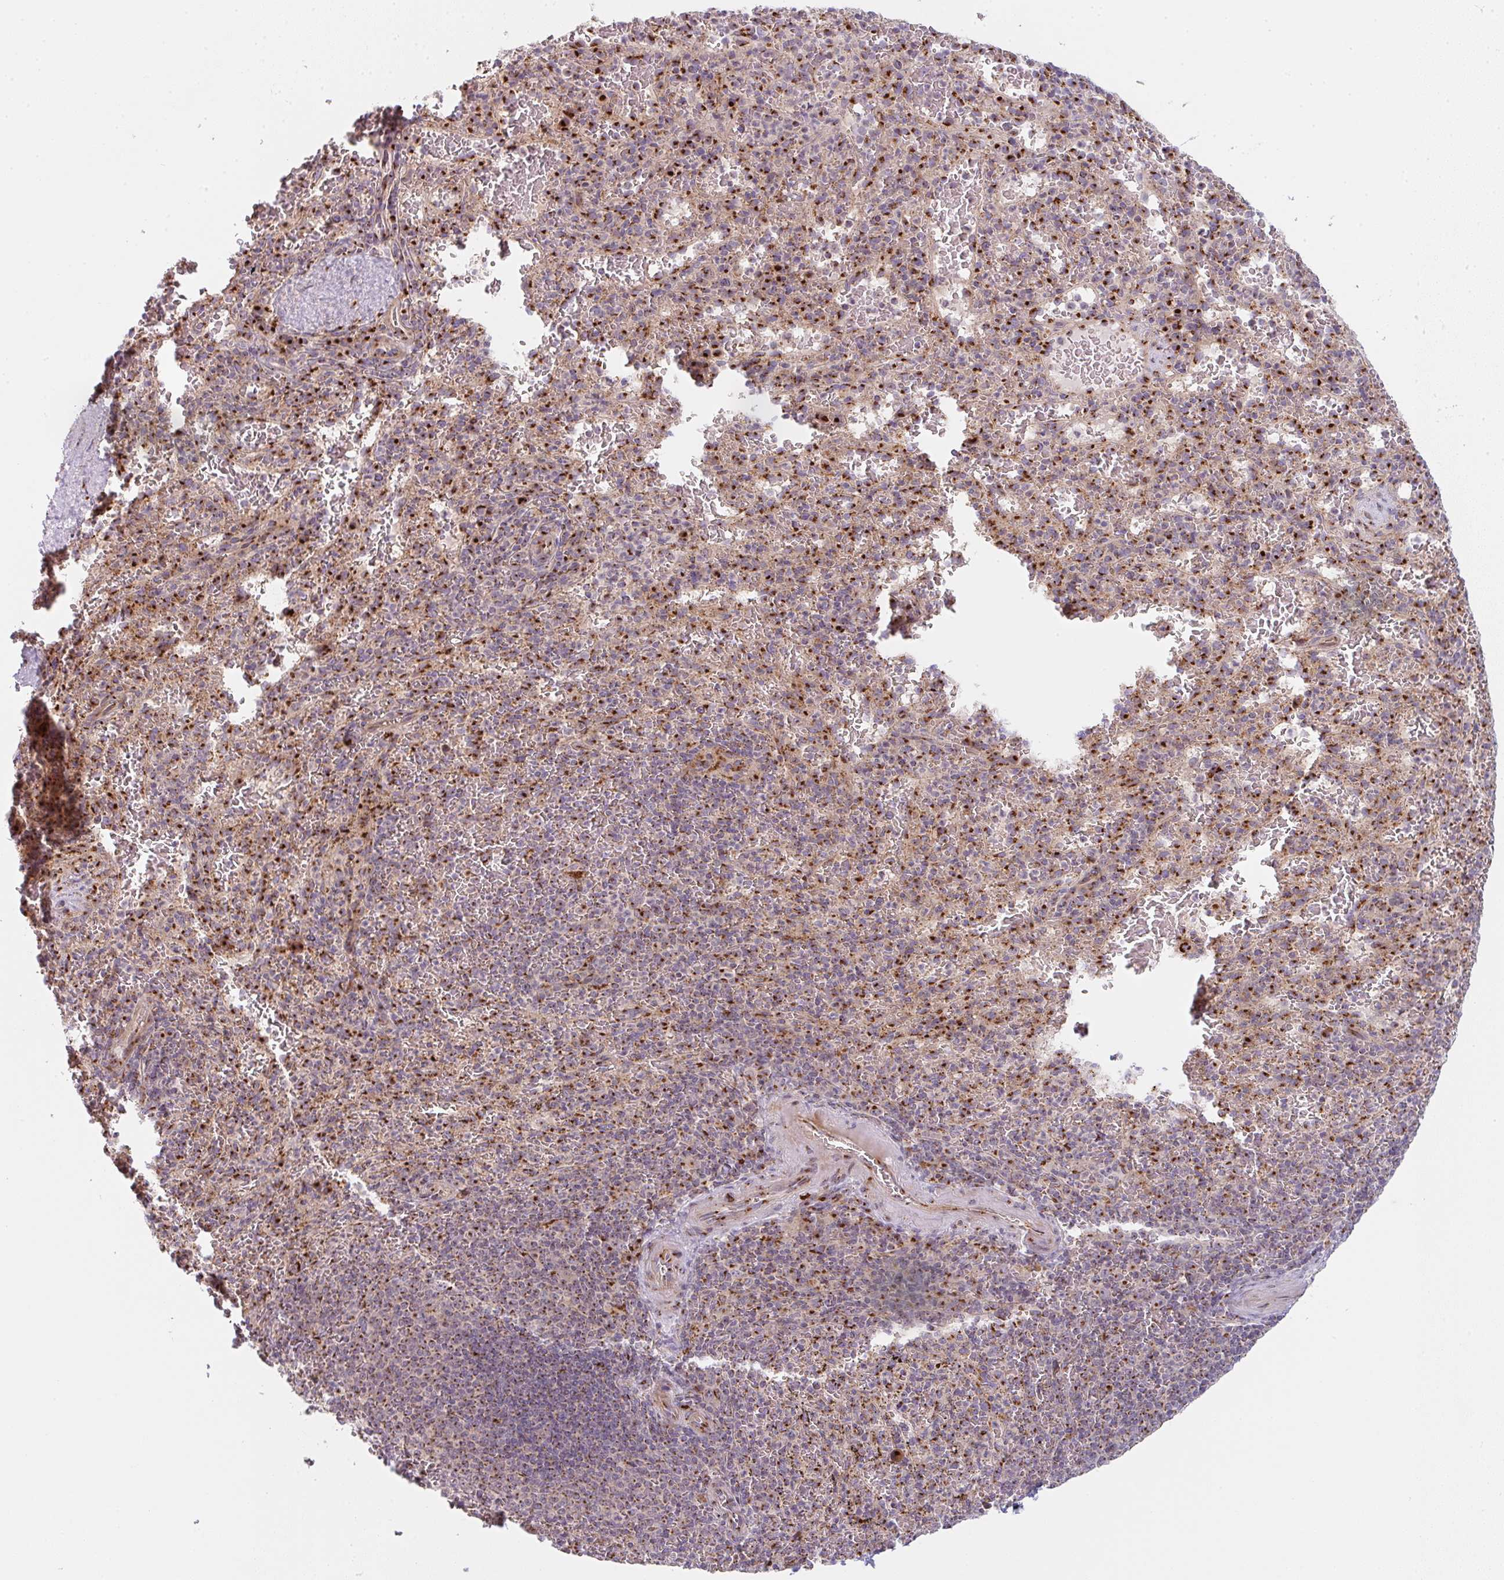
{"staining": {"intensity": "strong", "quantity": "25%-75%", "location": "cytoplasmic/membranous"}, "tissue": "spleen", "cell_type": "Cells in red pulp", "image_type": "normal", "snomed": [{"axis": "morphology", "description": "Normal tissue, NOS"}, {"axis": "topography", "description": "Spleen"}], "caption": "A high amount of strong cytoplasmic/membranous expression is identified in approximately 25%-75% of cells in red pulp in unremarkable spleen.", "gene": "GVQW3", "patient": {"sex": "male", "age": 57}}